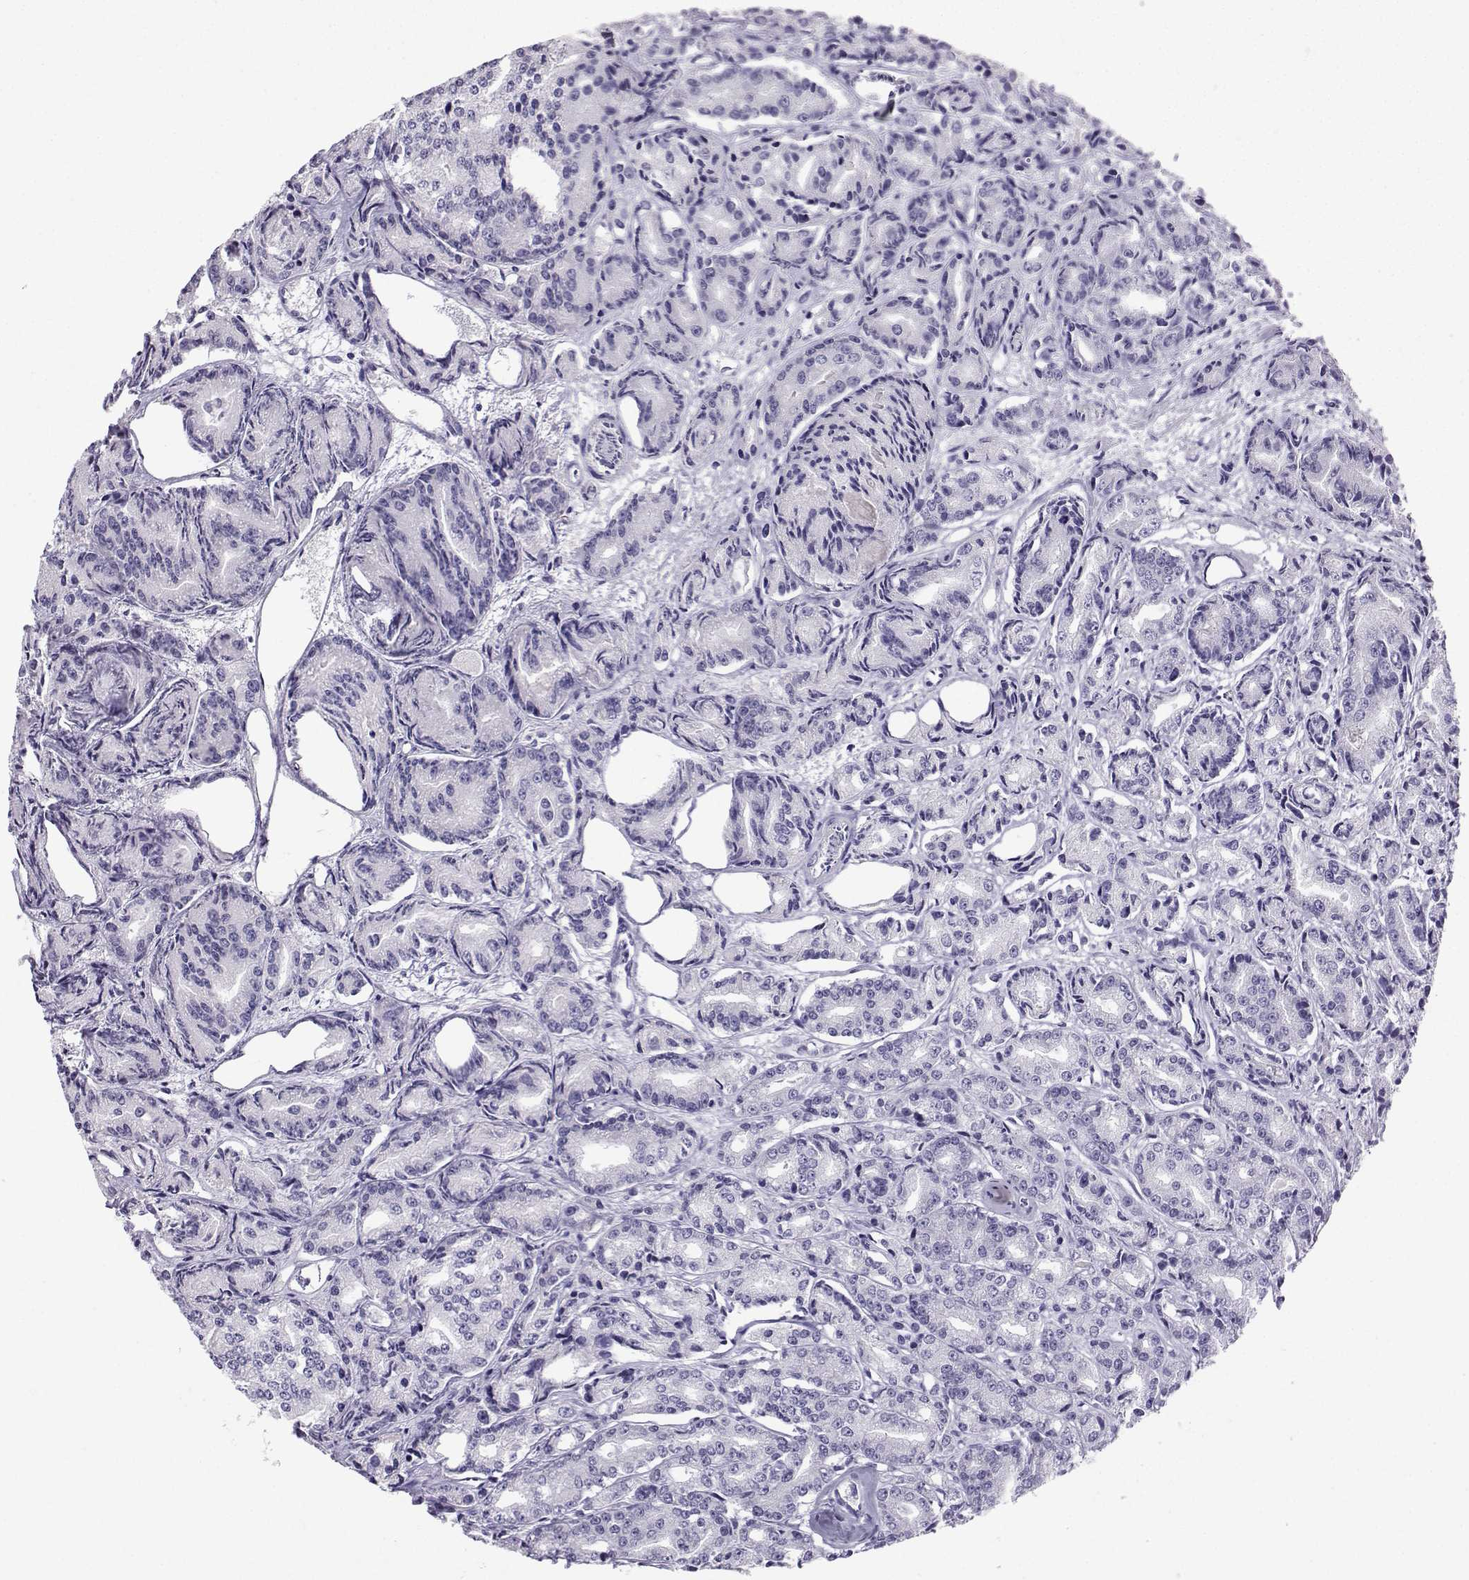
{"staining": {"intensity": "negative", "quantity": "none", "location": "none"}, "tissue": "prostate cancer", "cell_type": "Tumor cells", "image_type": "cancer", "snomed": [{"axis": "morphology", "description": "Adenocarcinoma, Medium grade"}, {"axis": "topography", "description": "Prostate"}], "caption": "Immunohistochemistry (IHC) of human adenocarcinoma (medium-grade) (prostate) reveals no staining in tumor cells.", "gene": "NEFL", "patient": {"sex": "male", "age": 74}}